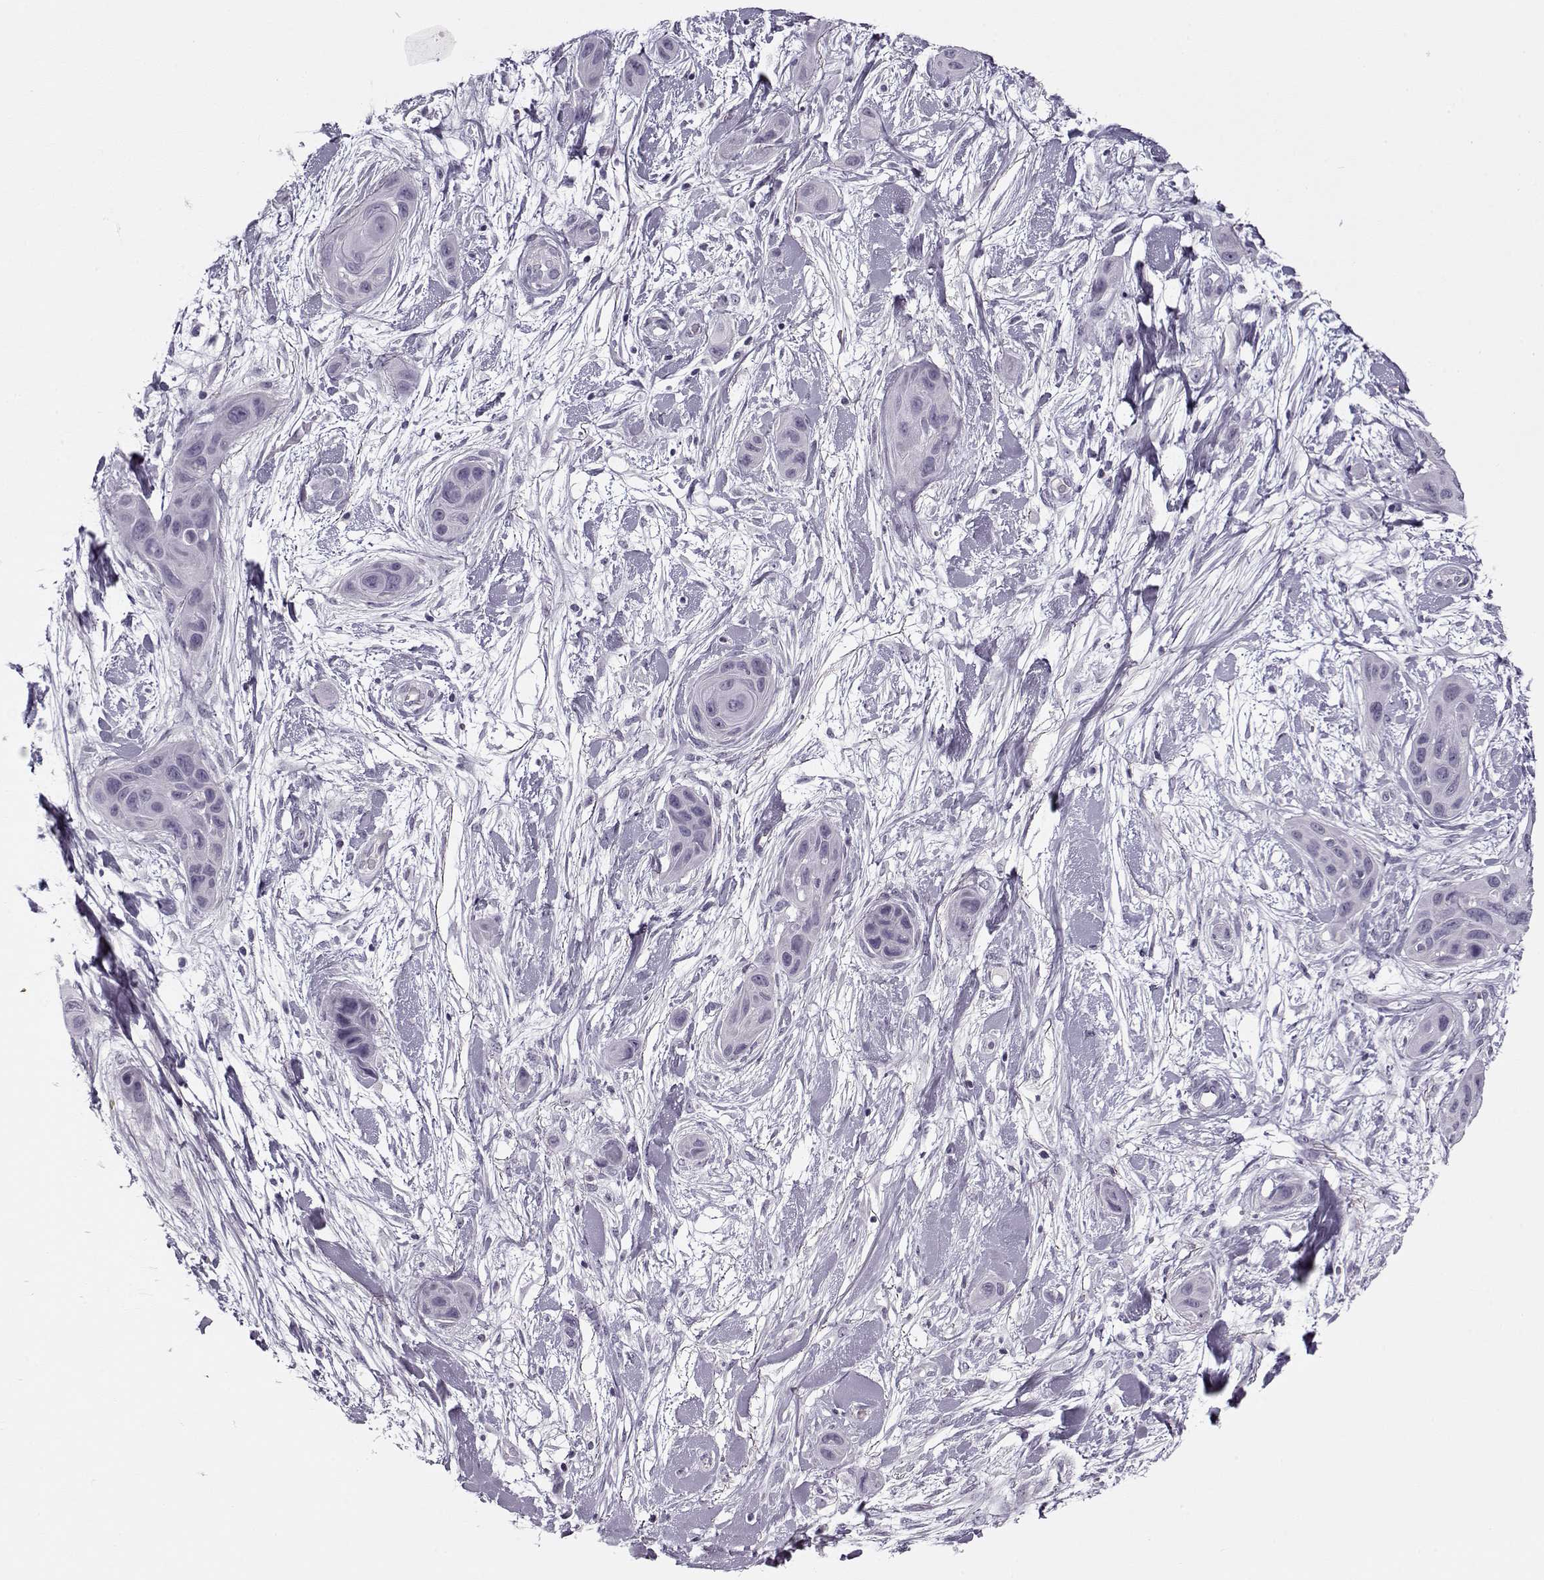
{"staining": {"intensity": "negative", "quantity": "none", "location": "none"}, "tissue": "skin cancer", "cell_type": "Tumor cells", "image_type": "cancer", "snomed": [{"axis": "morphology", "description": "Squamous cell carcinoma, NOS"}, {"axis": "topography", "description": "Skin"}], "caption": "Immunohistochemistry (IHC) histopathology image of neoplastic tissue: skin cancer (squamous cell carcinoma) stained with DAB (3,3'-diaminobenzidine) reveals no significant protein staining in tumor cells.", "gene": "PNMT", "patient": {"sex": "male", "age": 79}}